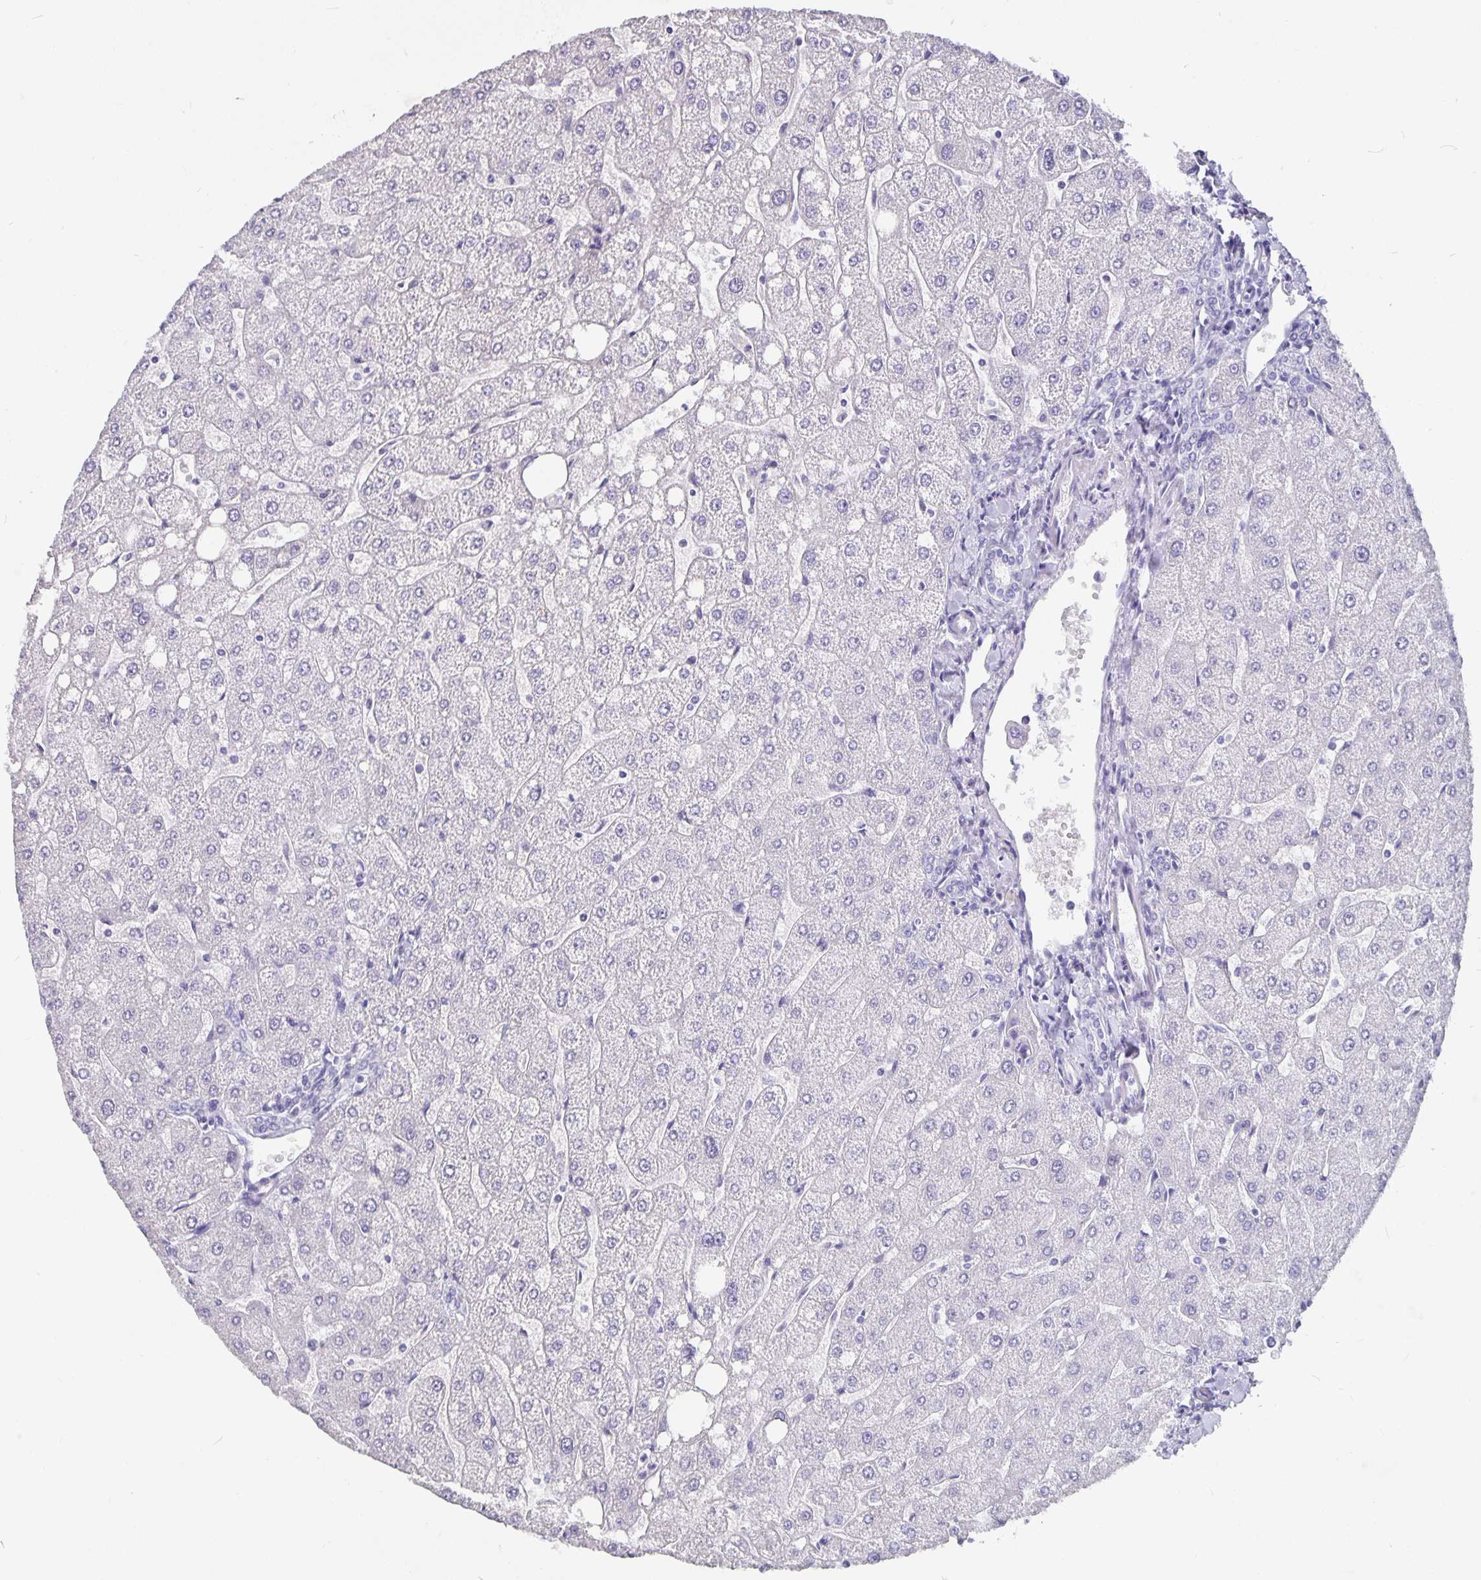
{"staining": {"intensity": "negative", "quantity": "none", "location": "none"}, "tissue": "liver", "cell_type": "Cholangiocytes", "image_type": "normal", "snomed": [{"axis": "morphology", "description": "Normal tissue, NOS"}, {"axis": "topography", "description": "Liver"}], "caption": "Immunohistochemical staining of benign human liver shows no significant expression in cholangiocytes.", "gene": "OLIG2", "patient": {"sex": "male", "age": 67}}